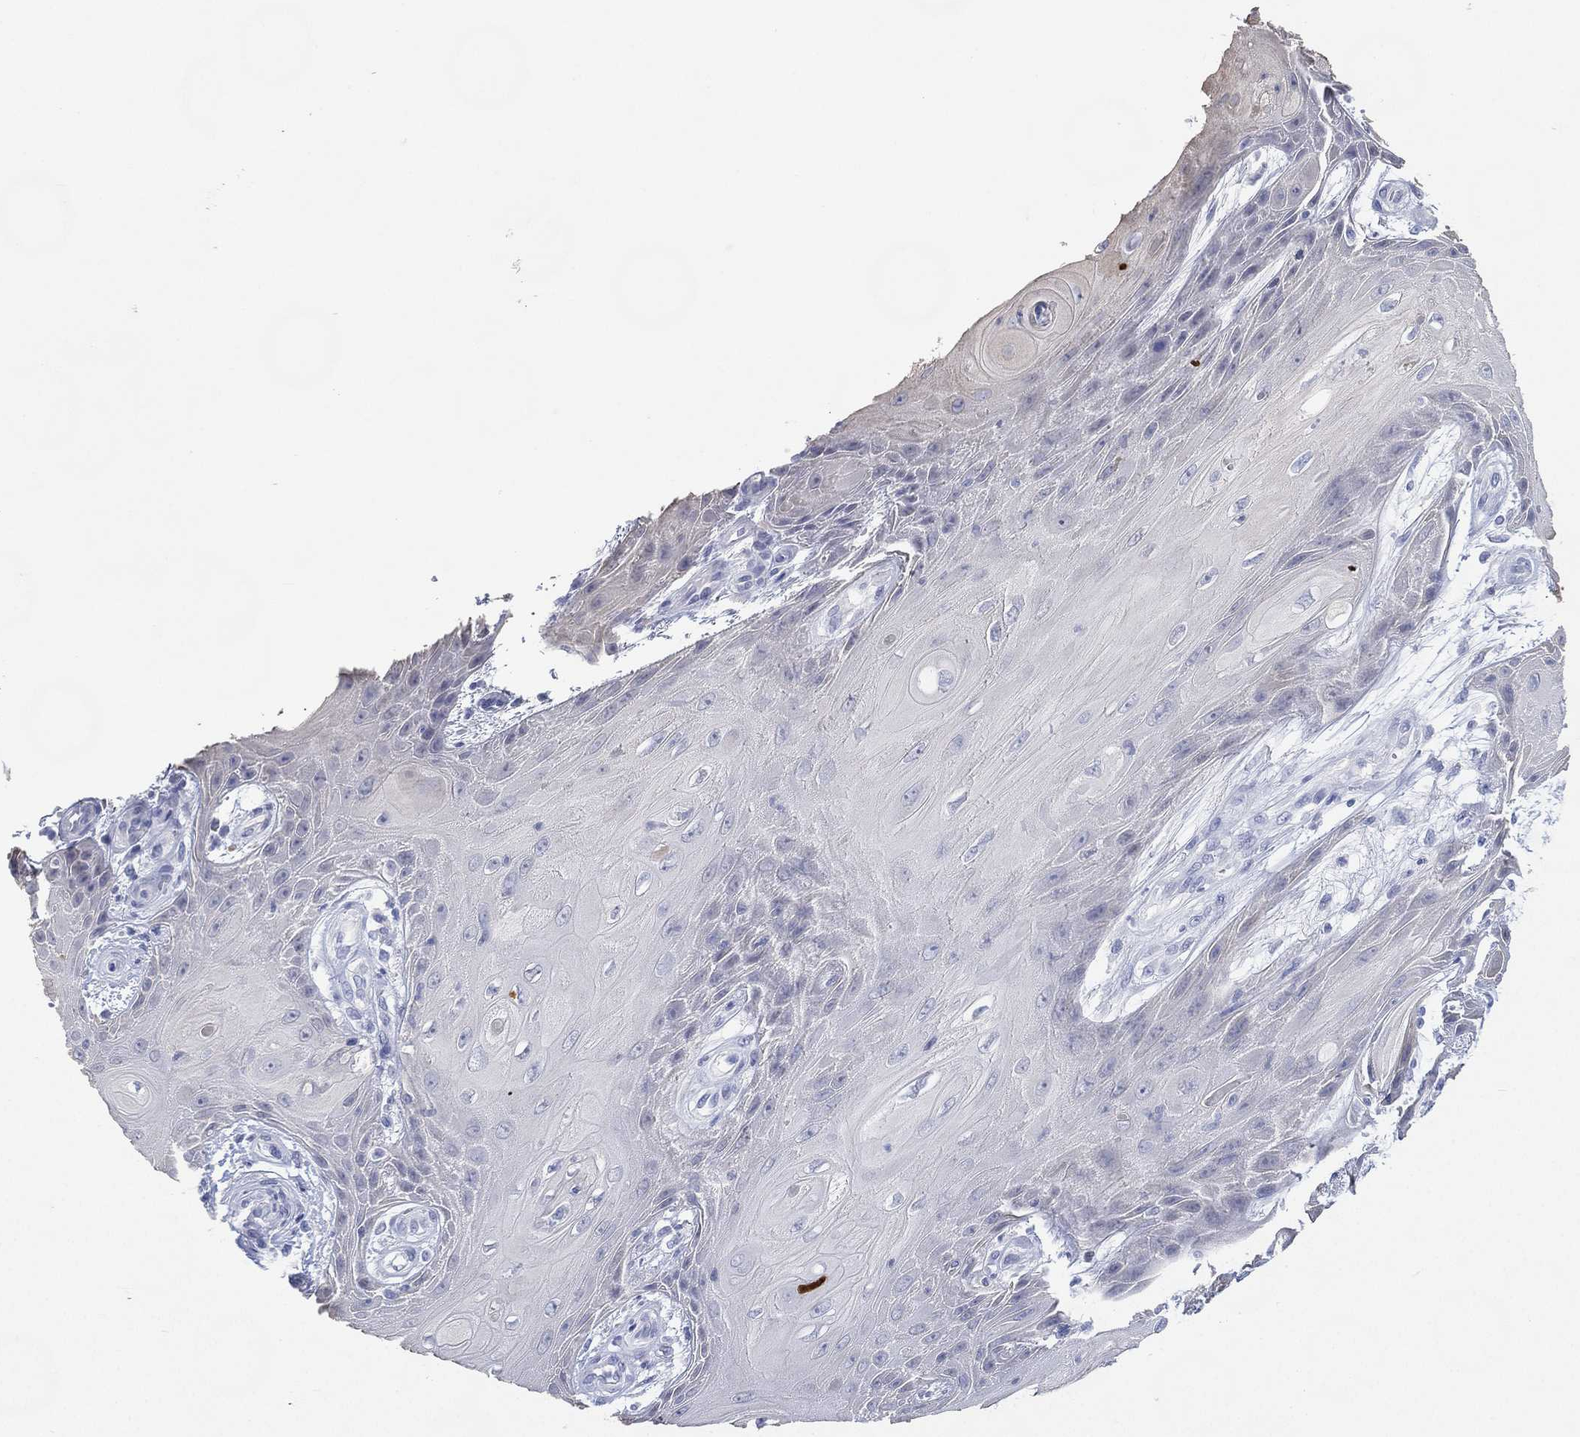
{"staining": {"intensity": "negative", "quantity": "none", "location": "none"}, "tissue": "skin cancer", "cell_type": "Tumor cells", "image_type": "cancer", "snomed": [{"axis": "morphology", "description": "Squamous cell carcinoma, NOS"}, {"axis": "topography", "description": "Skin"}], "caption": "An immunohistochemistry (IHC) photomicrograph of skin cancer (squamous cell carcinoma) is shown. There is no staining in tumor cells of skin cancer (squamous cell carcinoma).", "gene": "FMO1", "patient": {"sex": "male", "age": 62}}